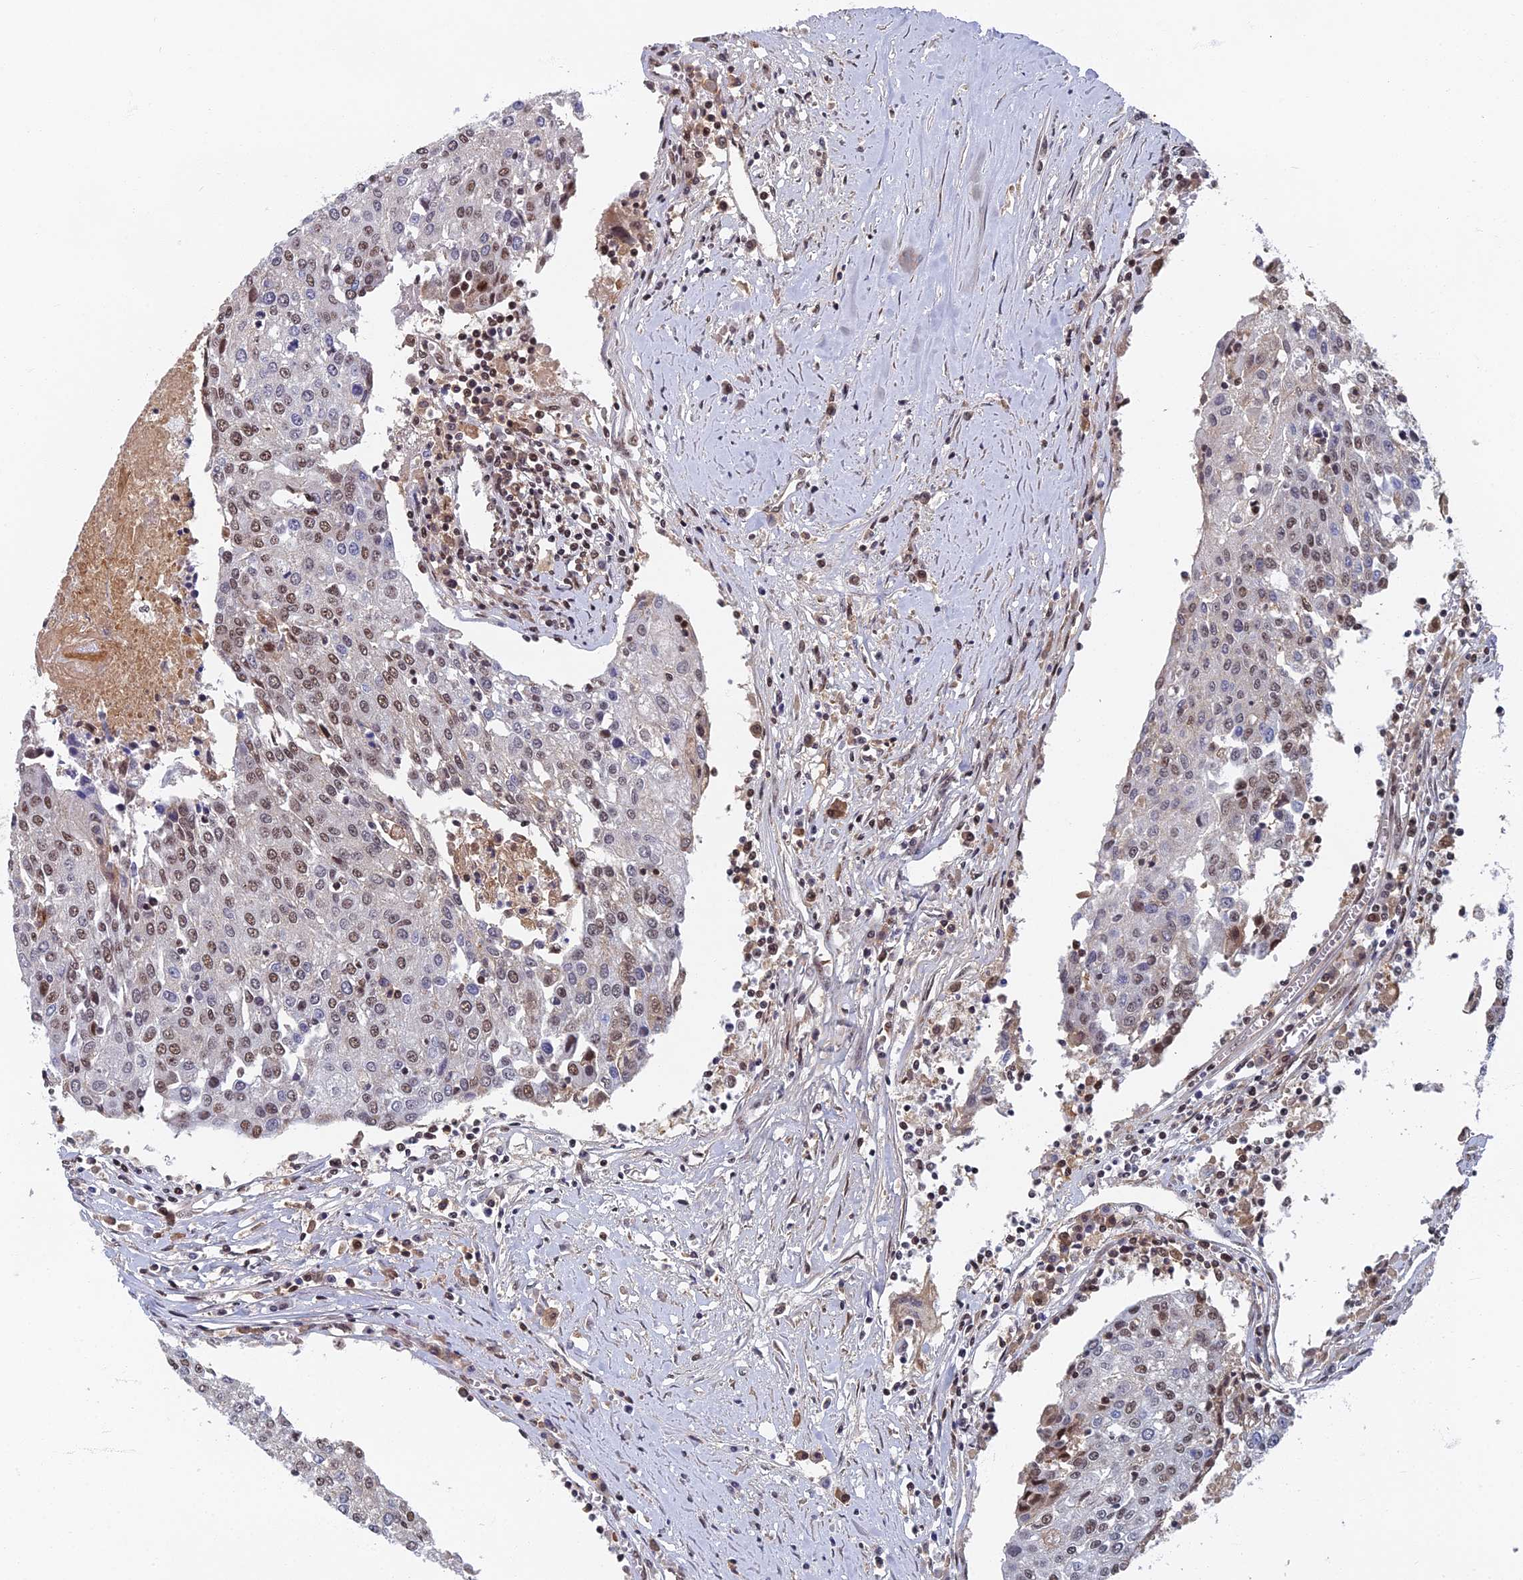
{"staining": {"intensity": "weak", "quantity": ">75%", "location": "nuclear"}, "tissue": "urothelial cancer", "cell_type": "Tumor cells", "image_type": "cancer", "snomed": [{"axis": "morphology", "description": "Urothelial carcinoma, High grade"}, {"axis": "topography", "description": "Urinary bladder"}], "caption": "Protein expression analysis of high-grade urothelial carcinoma shows weak nuclear staining in approximately >75% of tumor cells.", "gene": "TAF13", "patient": {"sex": "female", "age": 85}}